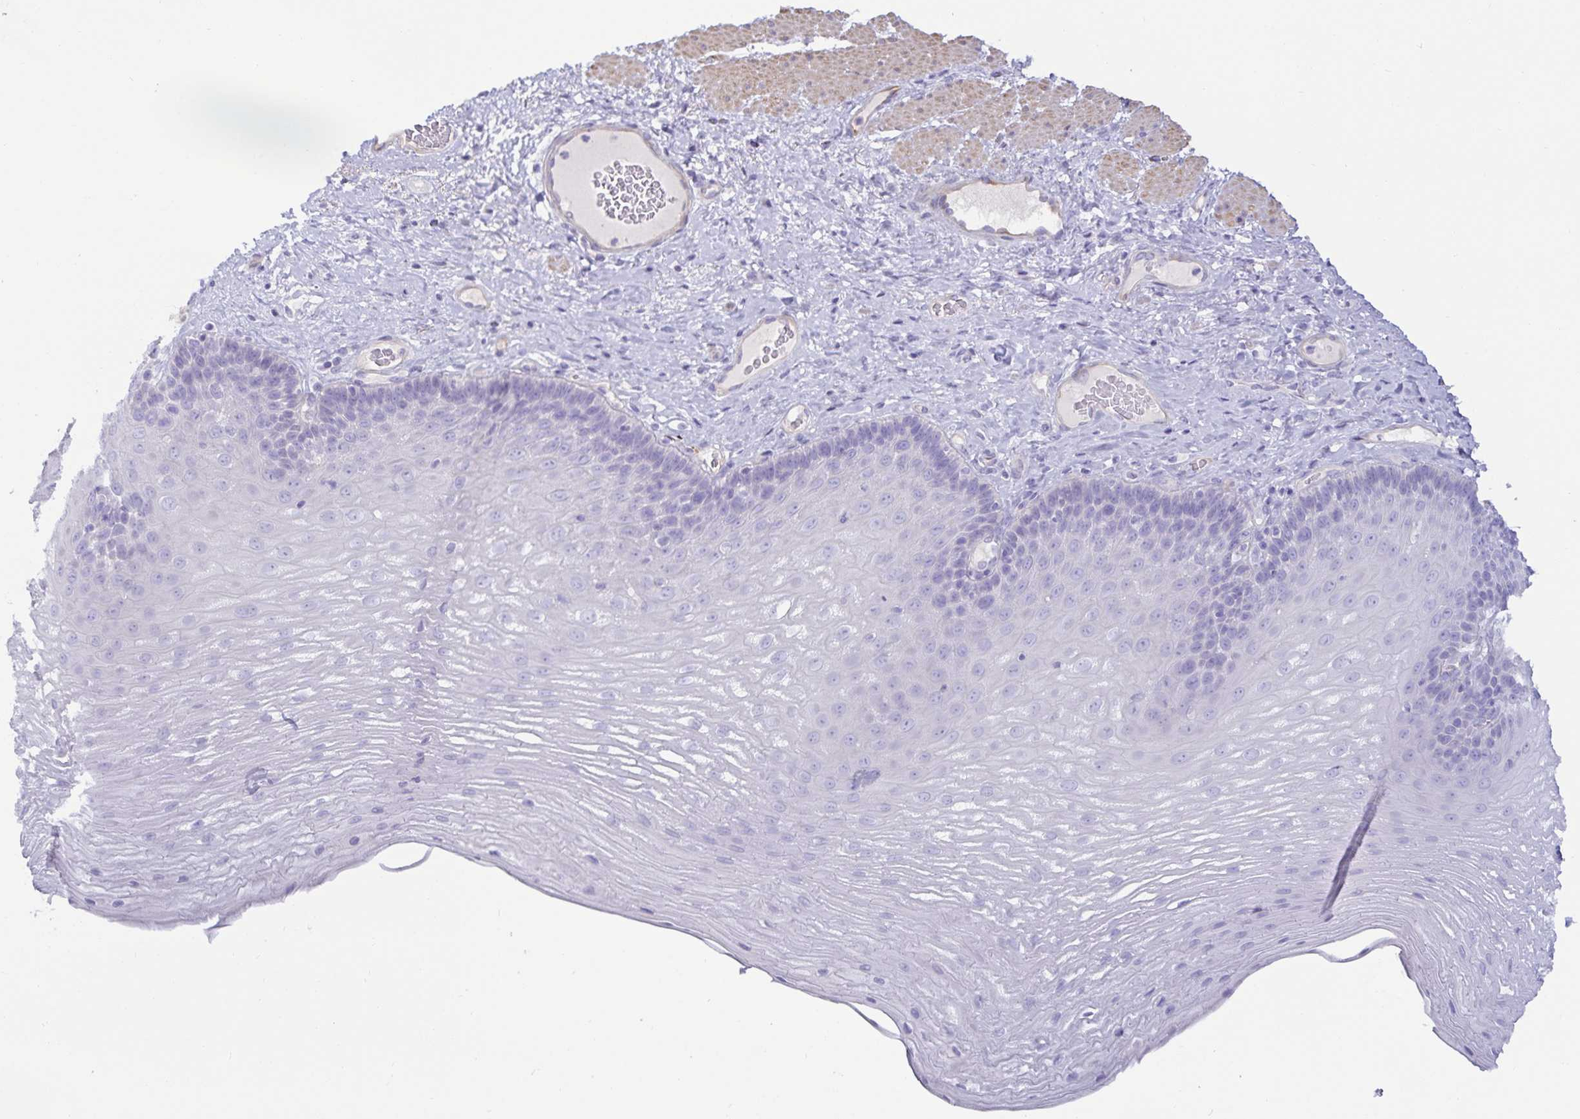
{"staining": {"intensity": "negative", "quantity": "none", "location": "none"}, "tissue": "esophagus", "cell_type": "Squamous epithelial cells", "image_type": "normal", "snomed": [{"axis": "morphology", "description": "Normal tissue, NOS"}, {"axis": "topography", "description": "Esophagus"}], "caption": "High power microscopy histopathology image of an immunohistochemistry histopathology image of normal esophagus, revealing no significant staining in squamous epithelial cells.", "gene": "SPAG4", "patient": {"sex": "male", "age": 62}}